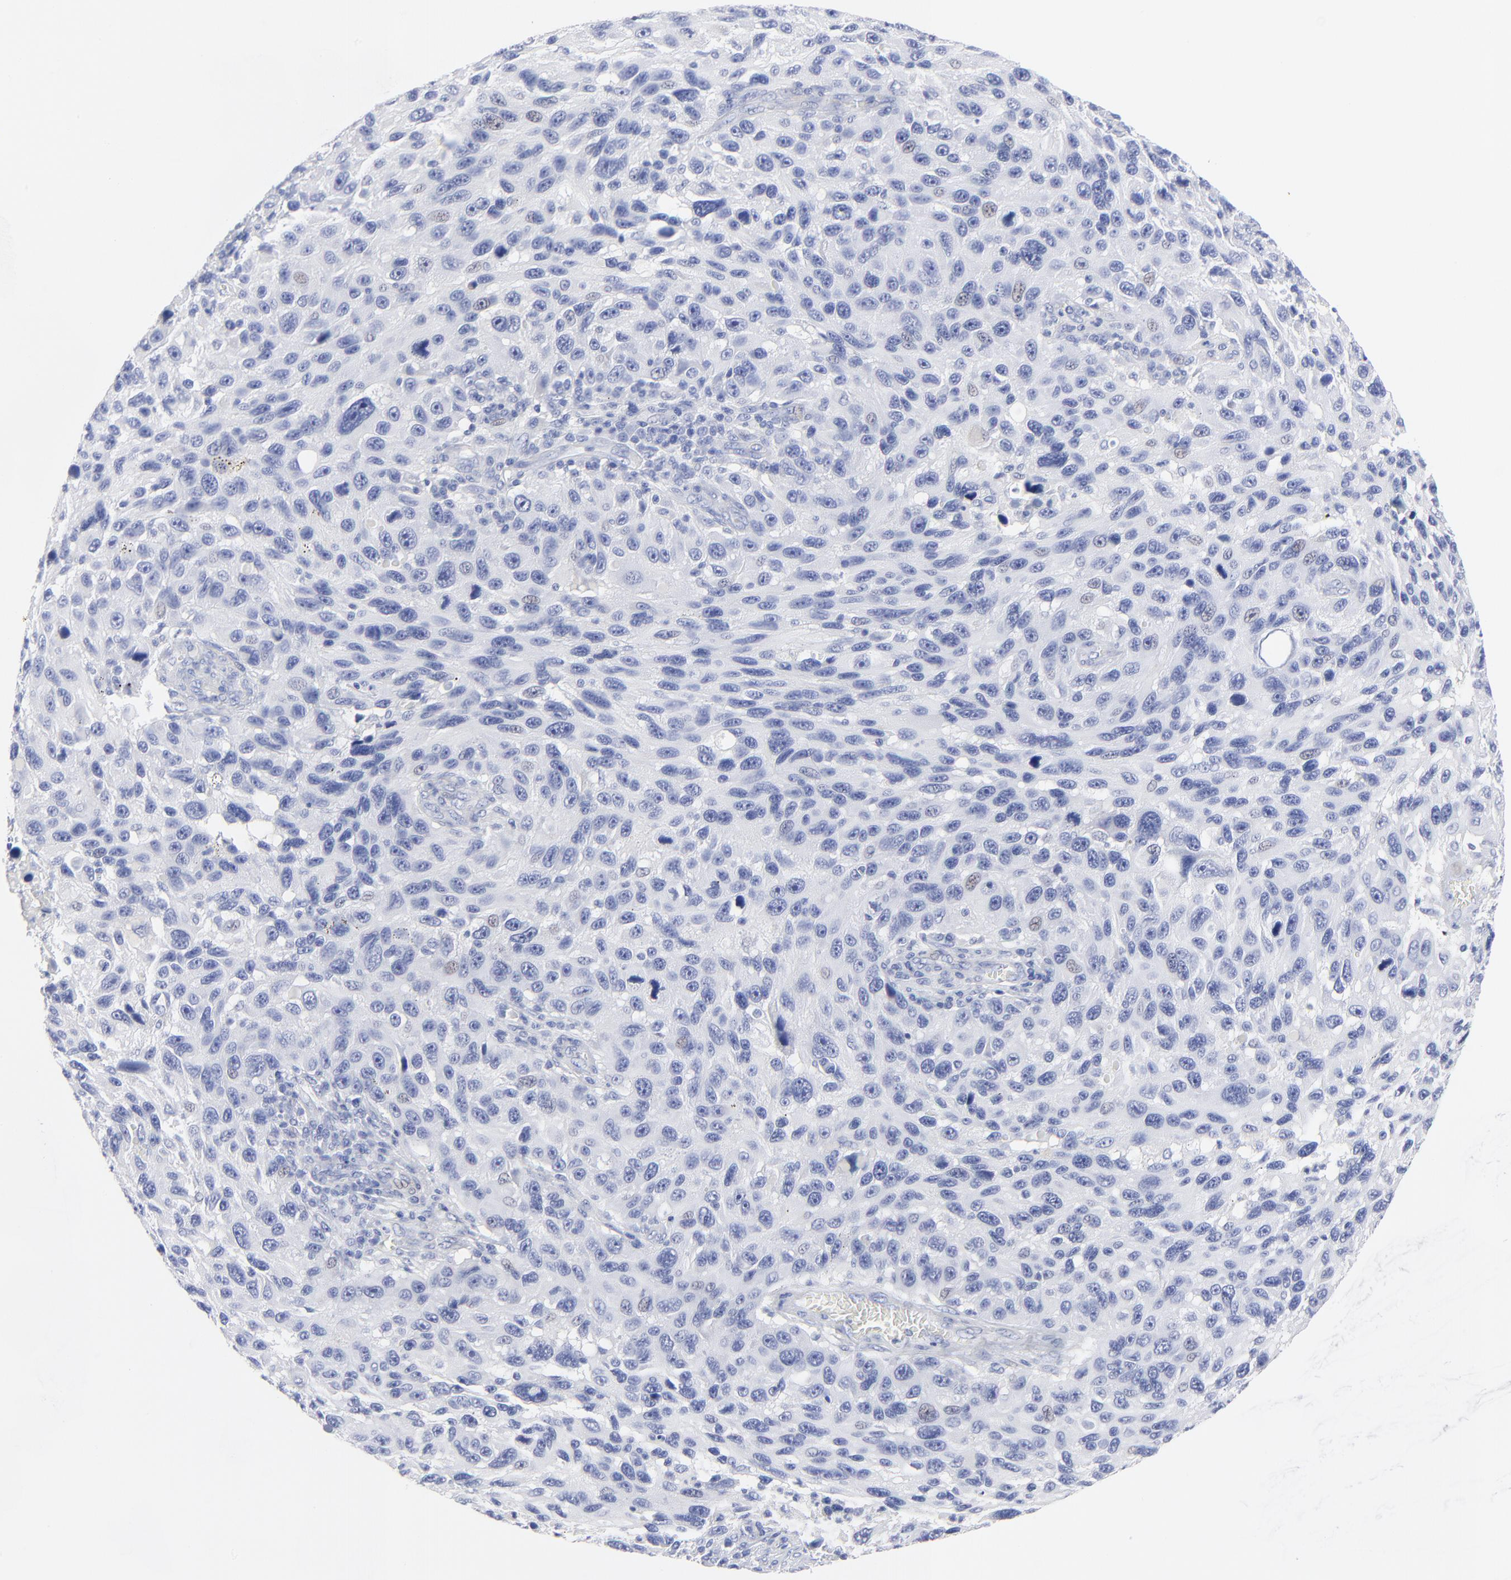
{"staining": {"intensity": "negative", "quantity": "none", "location": "none"}, "tissue": "melanoma", "cell_type": "Tumor cells", "image_type": "cancer", "snomed": [{"axis": "morphology", "description": "Malignant melanoma, NOS"}, {"axis": "topography", "description": "Skin"}], "caption": "Tumor cells are negative for protein expression in human malignant melanoma.", "gene": "PSD3", "patient": {"sex": "male", "age": 53}}